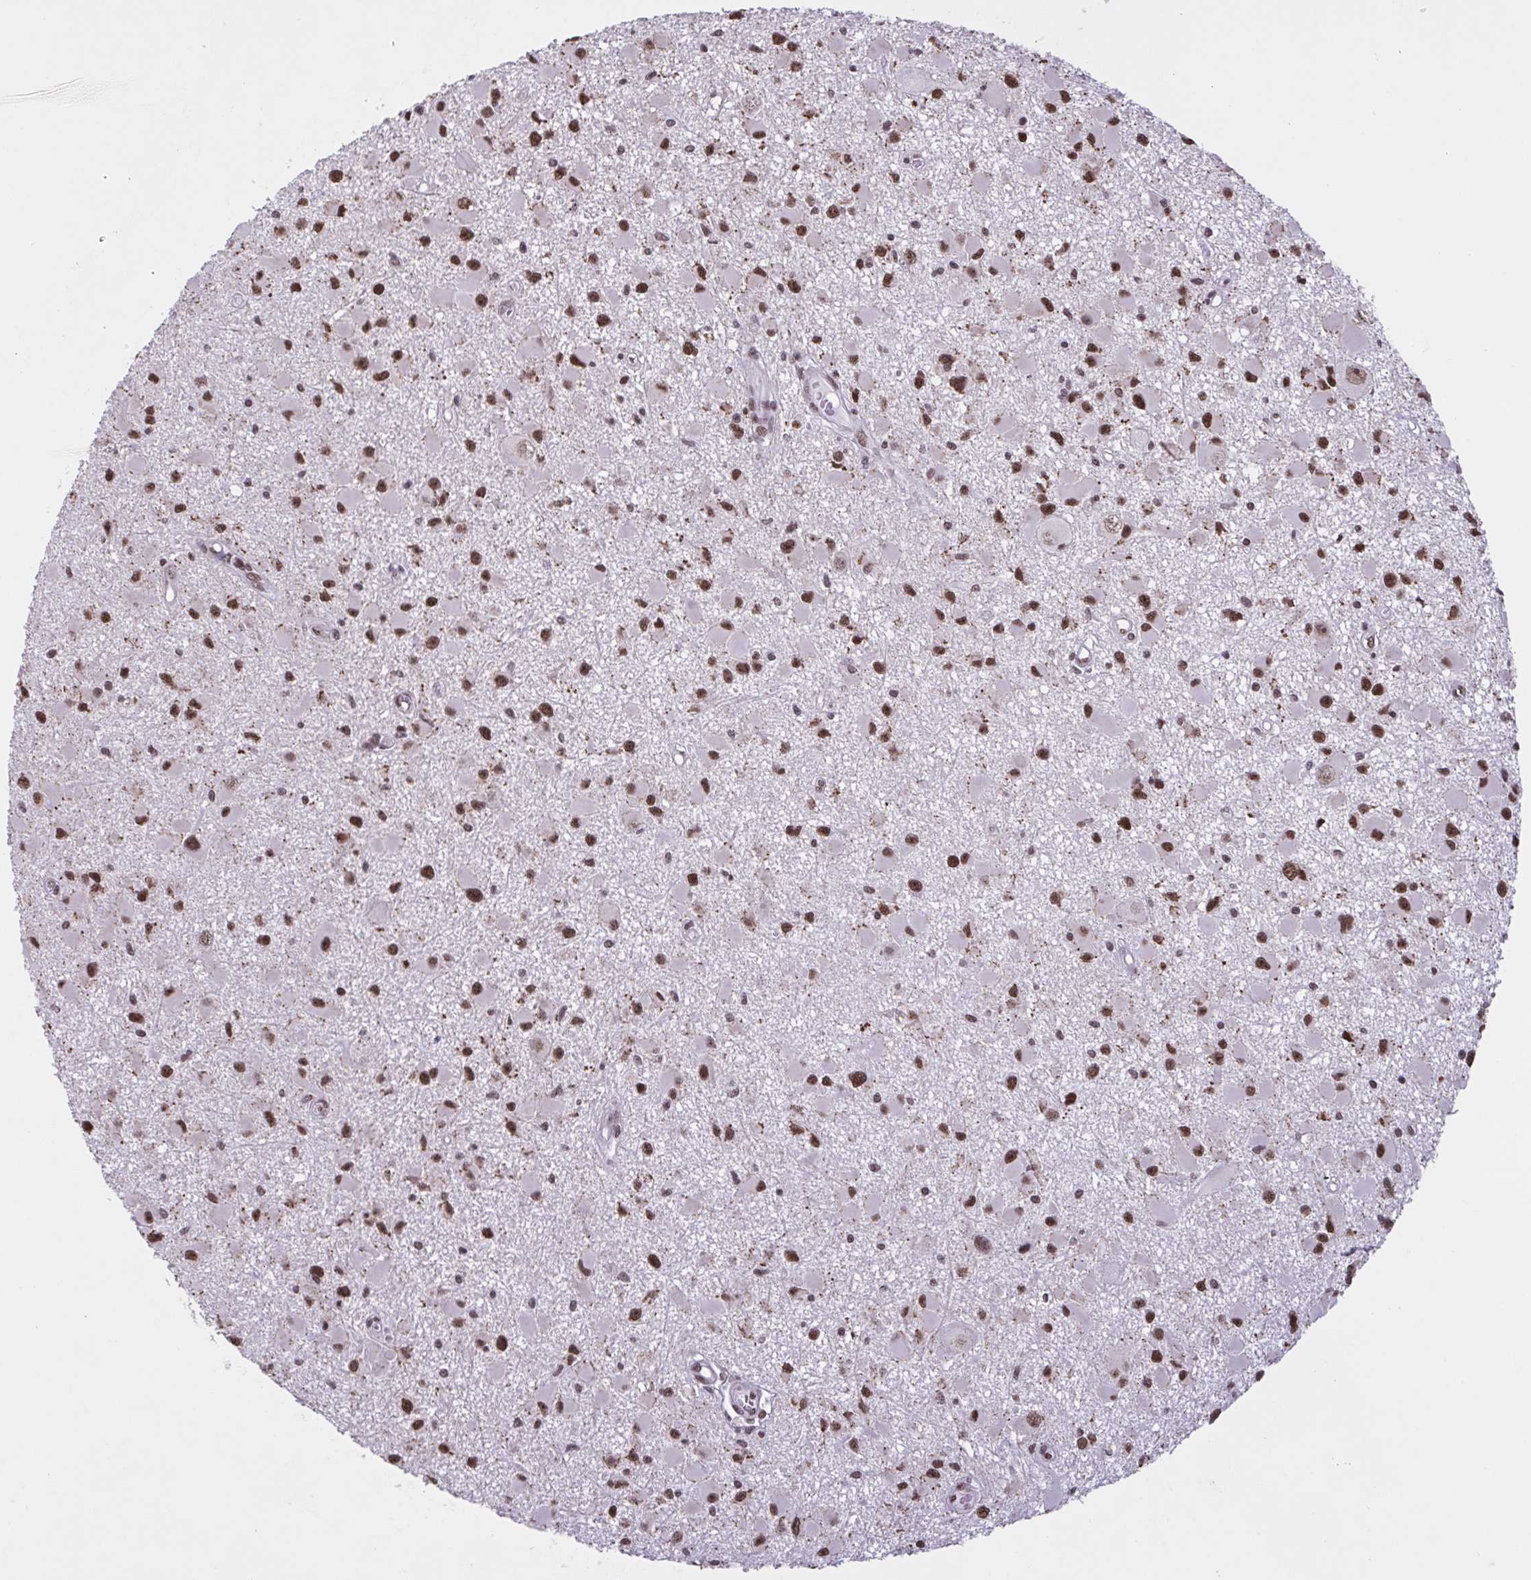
{"staining": {"intensity": "strong", "quantity": ">75%", "location": "nuclear"}, "tissue": "glioma", "cell_type": "Tumor cells", "image_type": "cancer", "snomed": [{"axis": "morphology", "description": "Glioma, malignant, High grade"}, {"axis": "topography", "description": "Brain"}], "caption": "A brown stain highlights strong nuclear staining of a protein in malignant glioma (high-grade) tumor cells.", "gene": "TIMM21", "patient": {"sex": "male", "age": 54}}